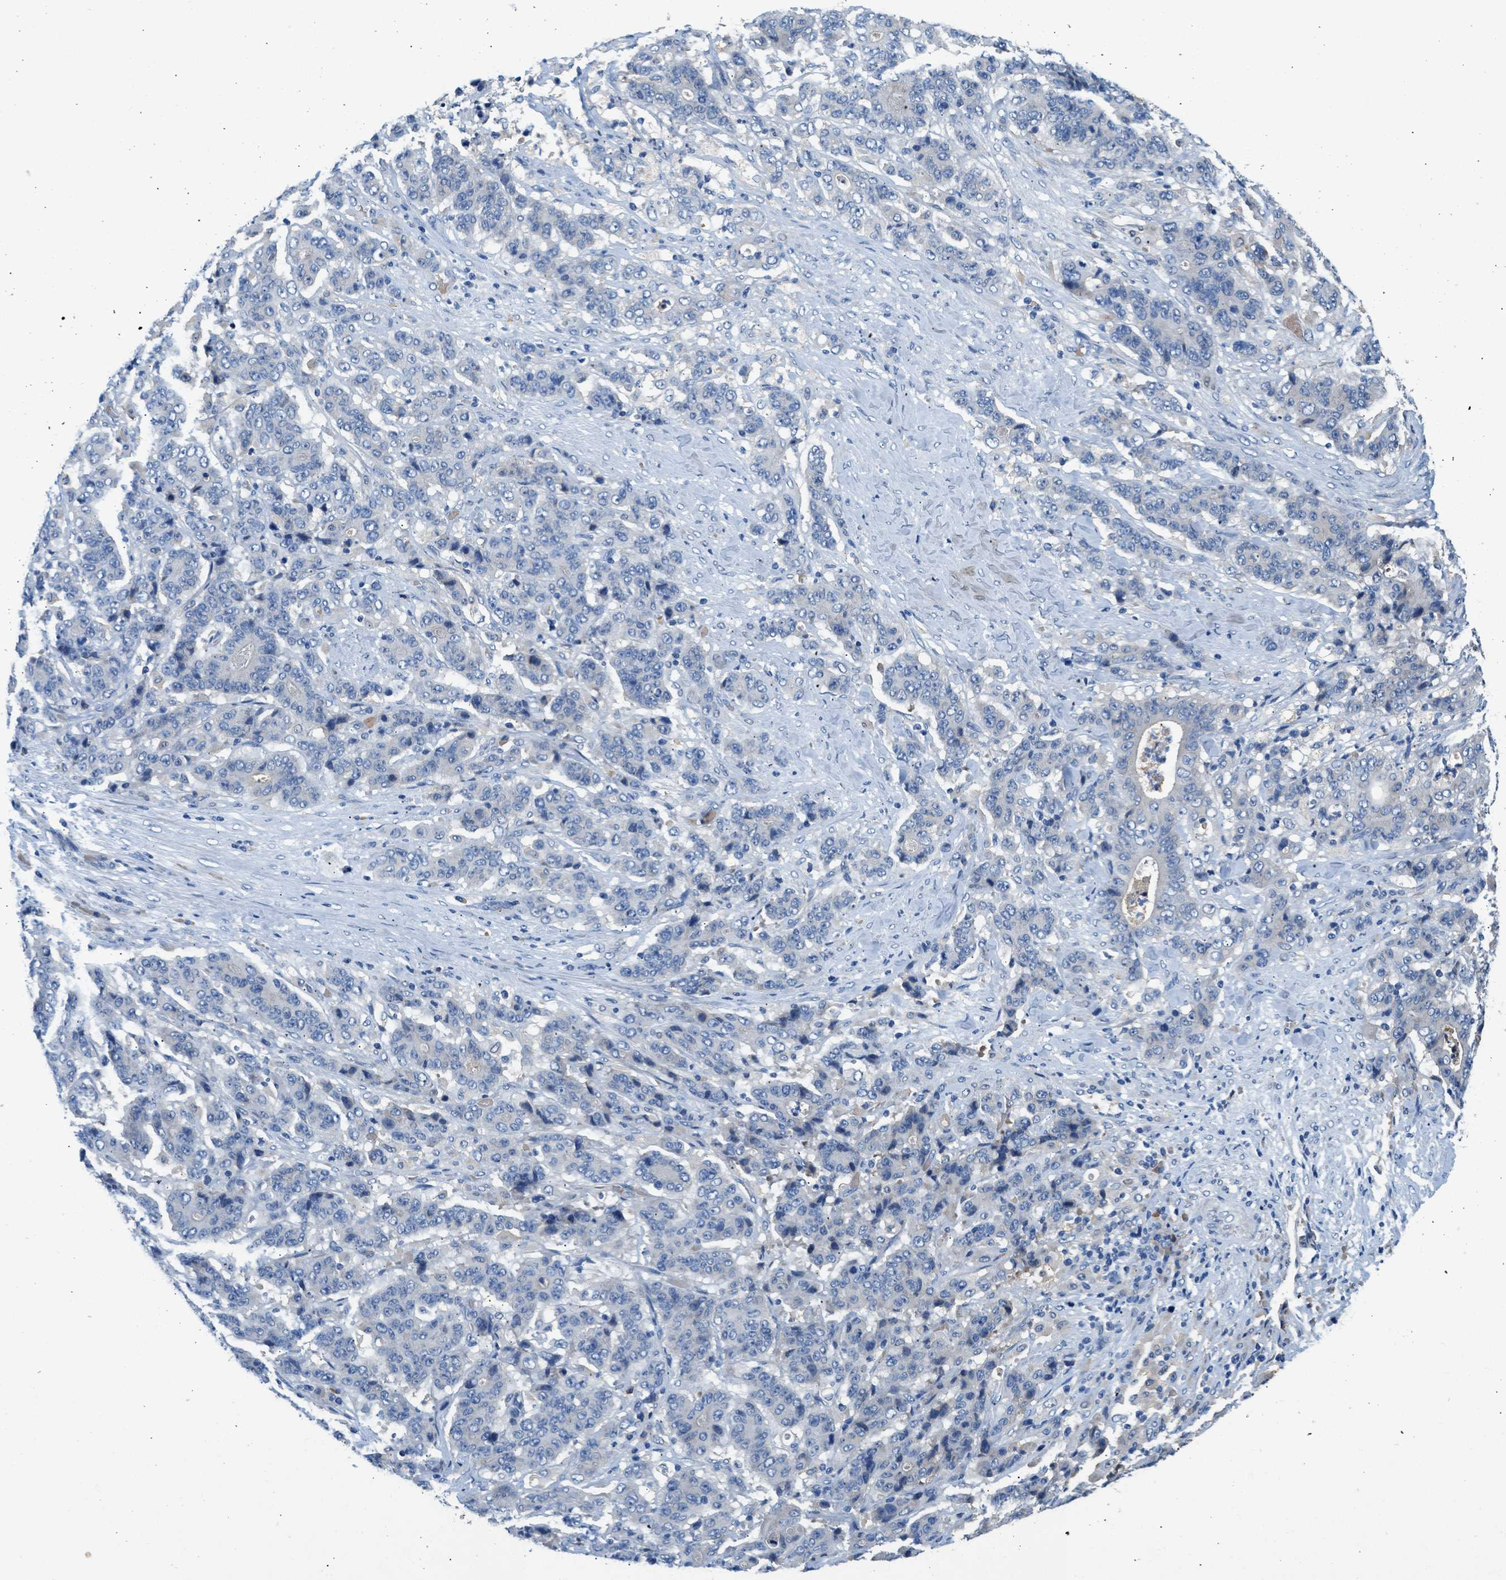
{"staining": {"intensity": "negative", "quantity": "none", "location": "none"}, "tissue": "stomach cancer", "cell_type": "Tumor cells", "image_type": "cancer", "snomed": [{"axis": "morphology", "description": "Adenocarcinoma, NOS"}, {"axis": "topography", "description": "Stomach"}], "caption": "Tumor cells are negative for brown protein staining in stomach cancer.", "gene": "RWDD2B", "patient": {"sex": "female", "age": 73}}